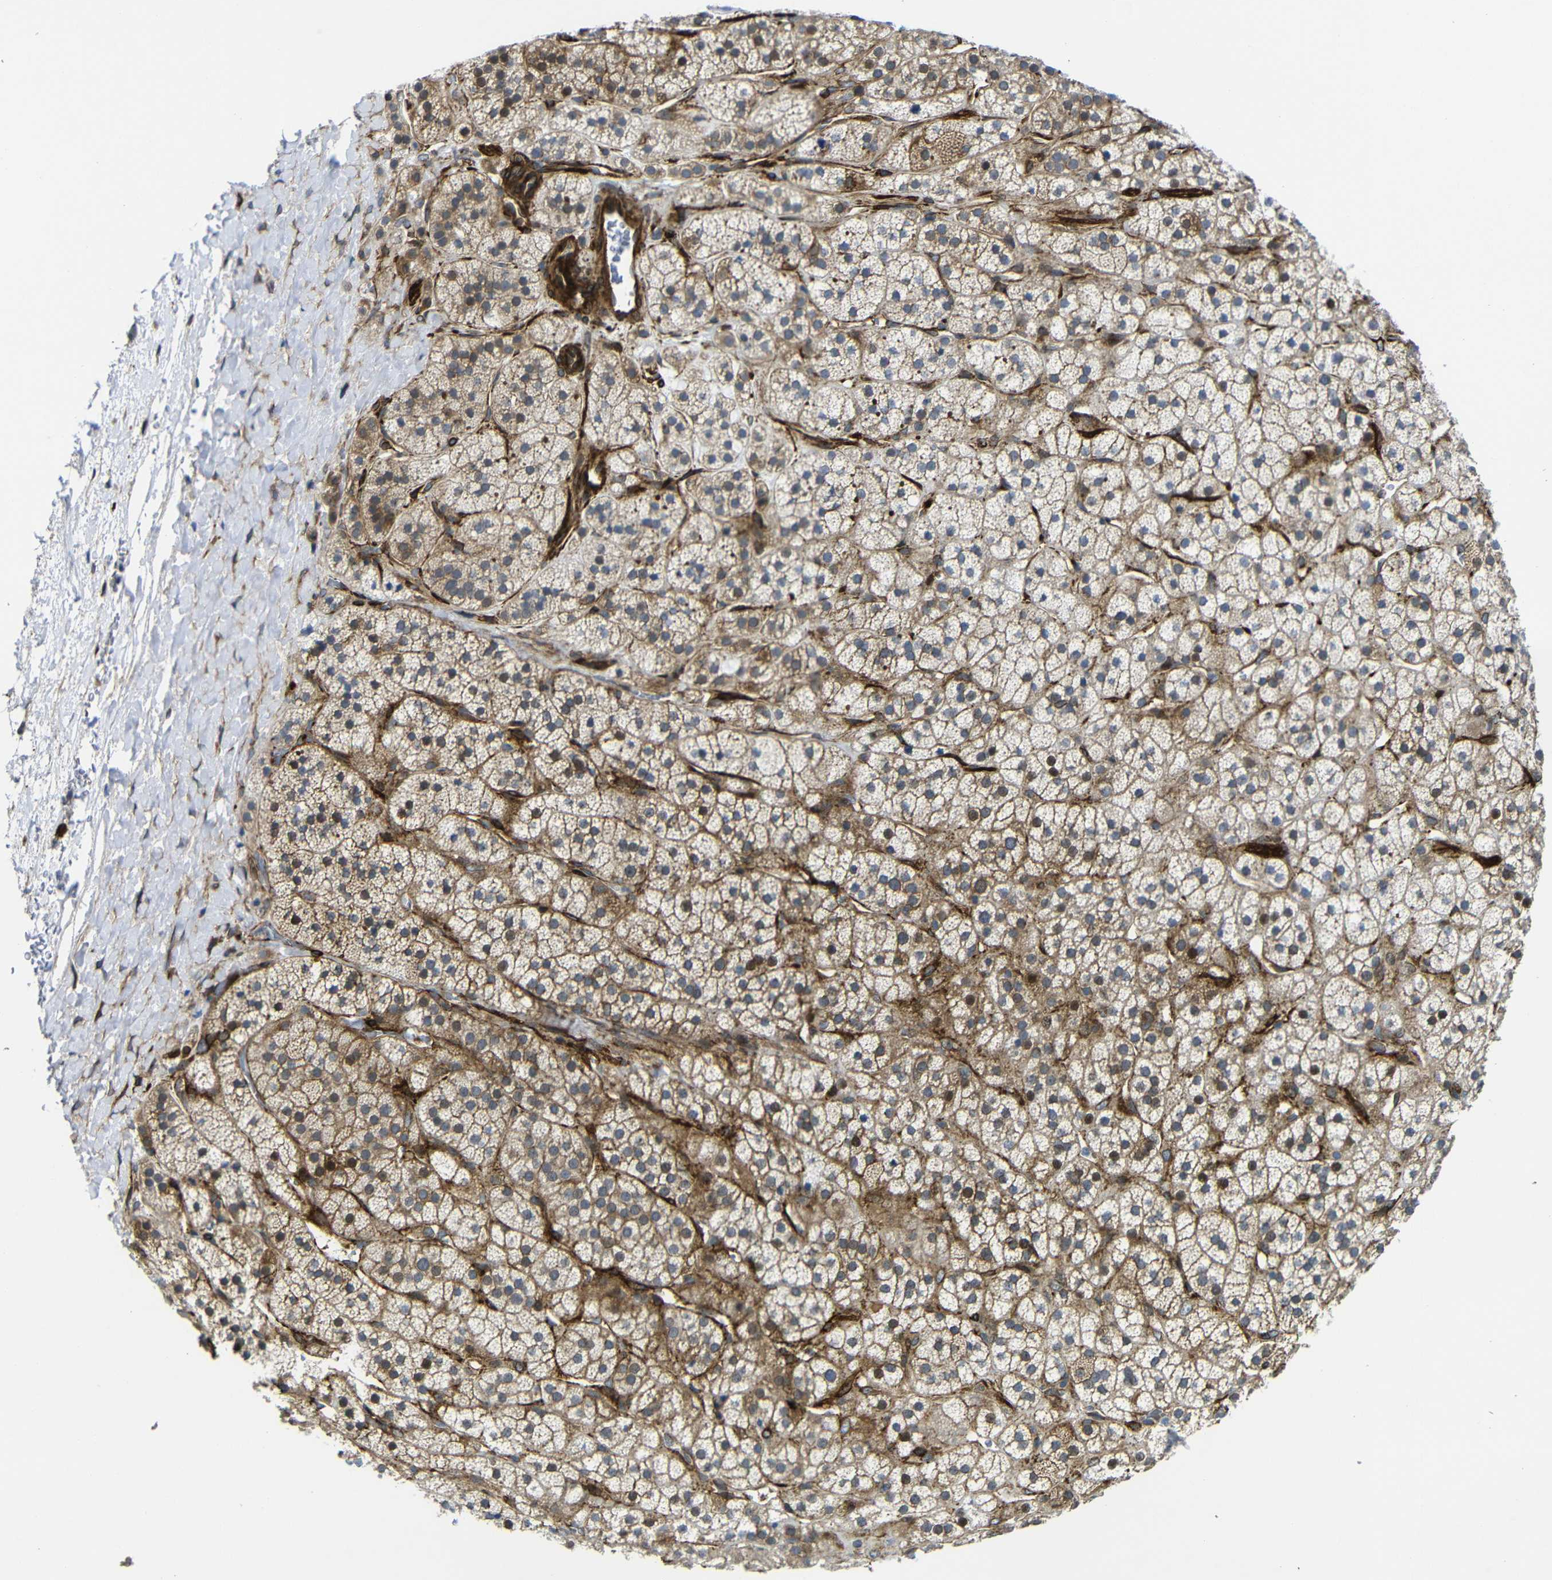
{"staining": {"intensity": "moderate", "quantity": "25%-75%", "location": "cytoplasmic/membranous"}, "tissue": "adrenal gland", "cell_type": "Glandular cells", "image_type": "normal", "snomed": [{"axis": "morphology", "description": "Normal tissue, NOS"}, {"axis": "topography", "description": "Adrenal gland"}], "caption": "Protein analysis of normal adrenal gland displays moderate cytoplasmic/membranous positivity in about 25%-75% of glandular cells. (Stains: DAB (3,3'-diaminobenzidine) in brown, nuclei in blue, Microscopy: brightfield microscopy at high magnification).", "gene": "PARP14", "patient": {"sex": "male", "age": 56}}